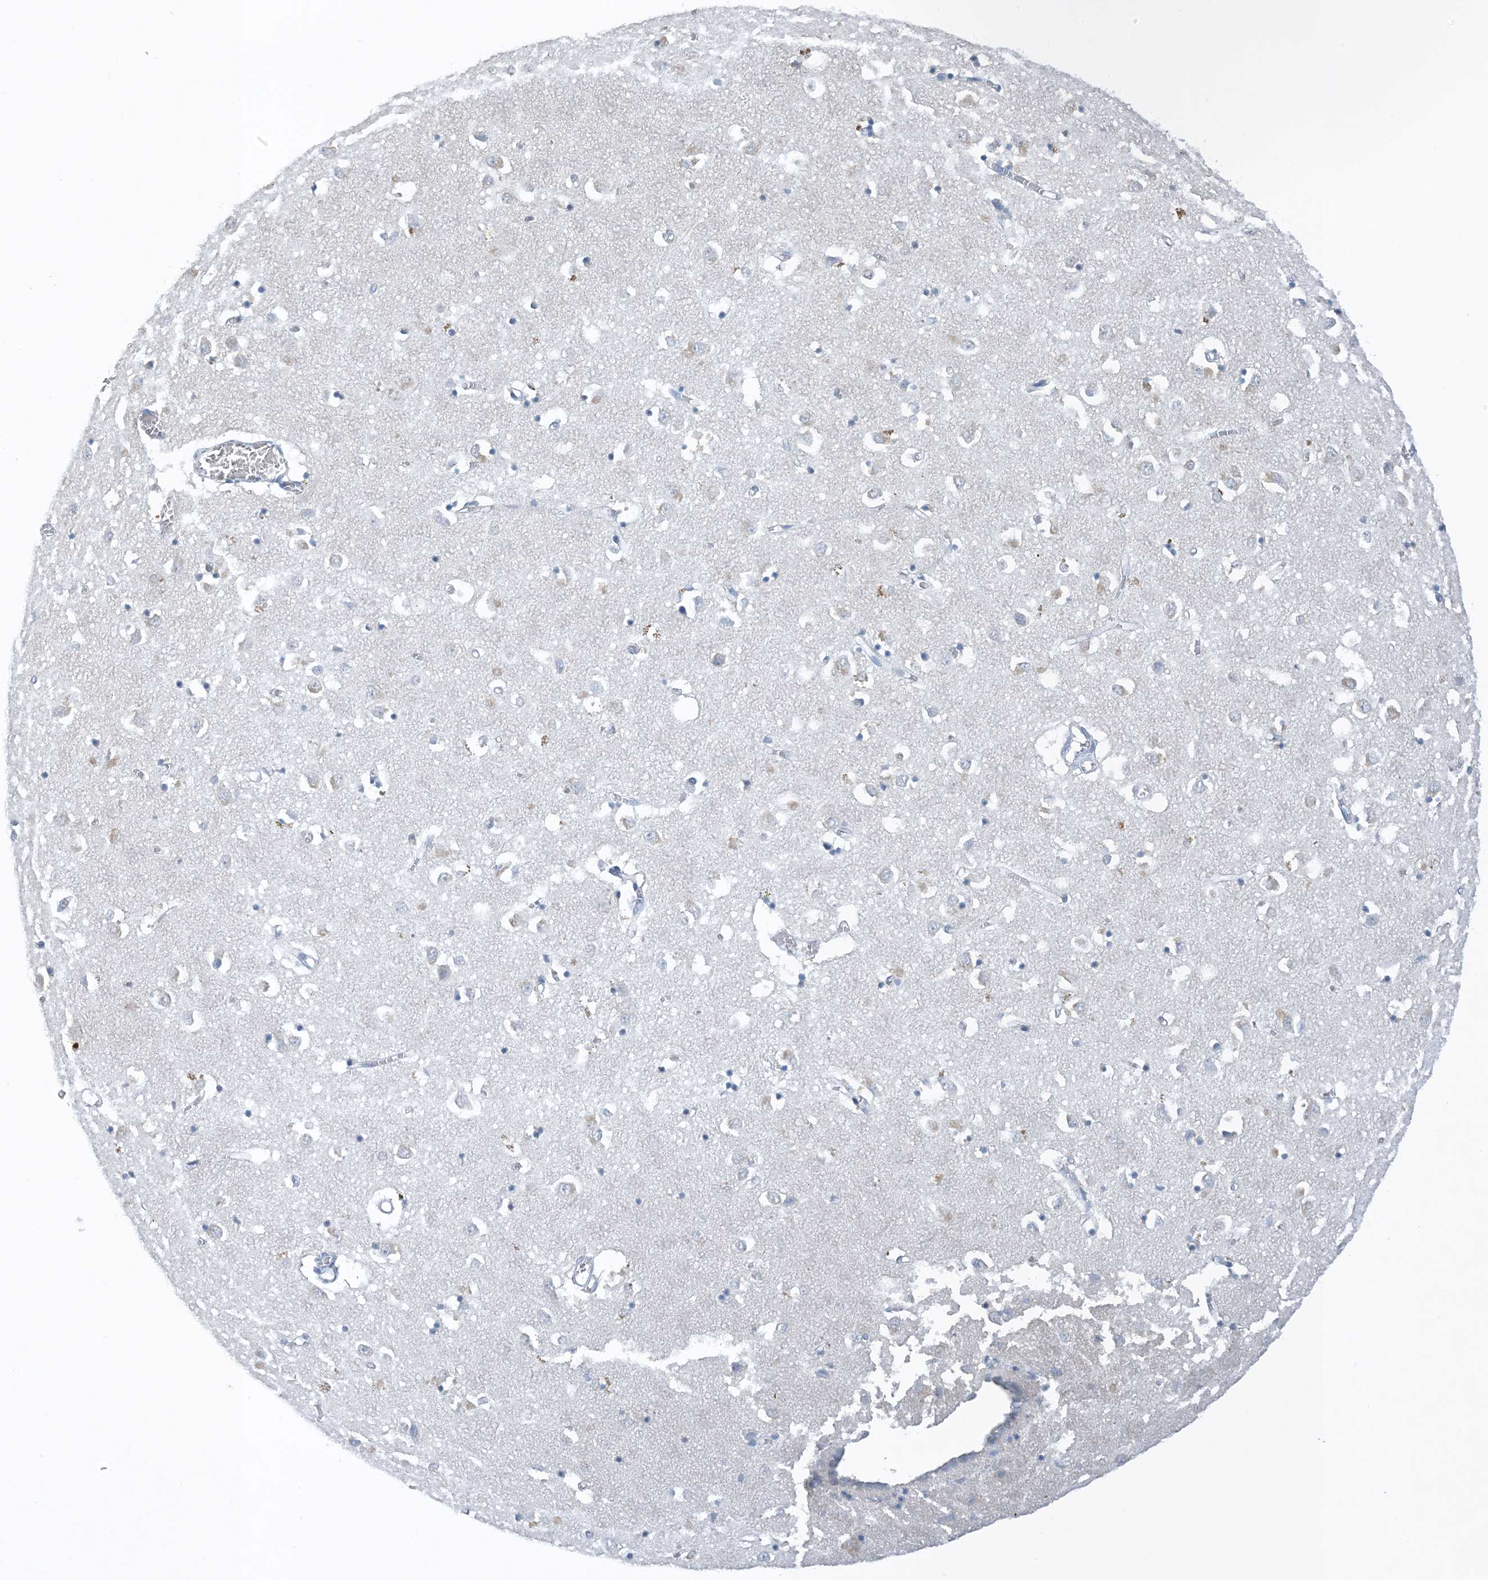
{"staining": {"intensity": "negative", "quantity": "none", "location": "none"}, "tissue": "caudate", "cell_type": "Glial cells", "image_type": "normal", "snomed": [{"axis": "morphology", "description": "Normal tissue, NOS"}, {"axis": "topography", "description": "Lateral ventricle wall"}], "caption": "Immunohistochemistry (IHC) of benign human caudate reveals no staining in glial cells. (DAB (3,3'-diaminobenzidine) immunohistochemistry, high magnification).", "gene": "CTRL", "patient": {"sex": "male", "age": 70}}